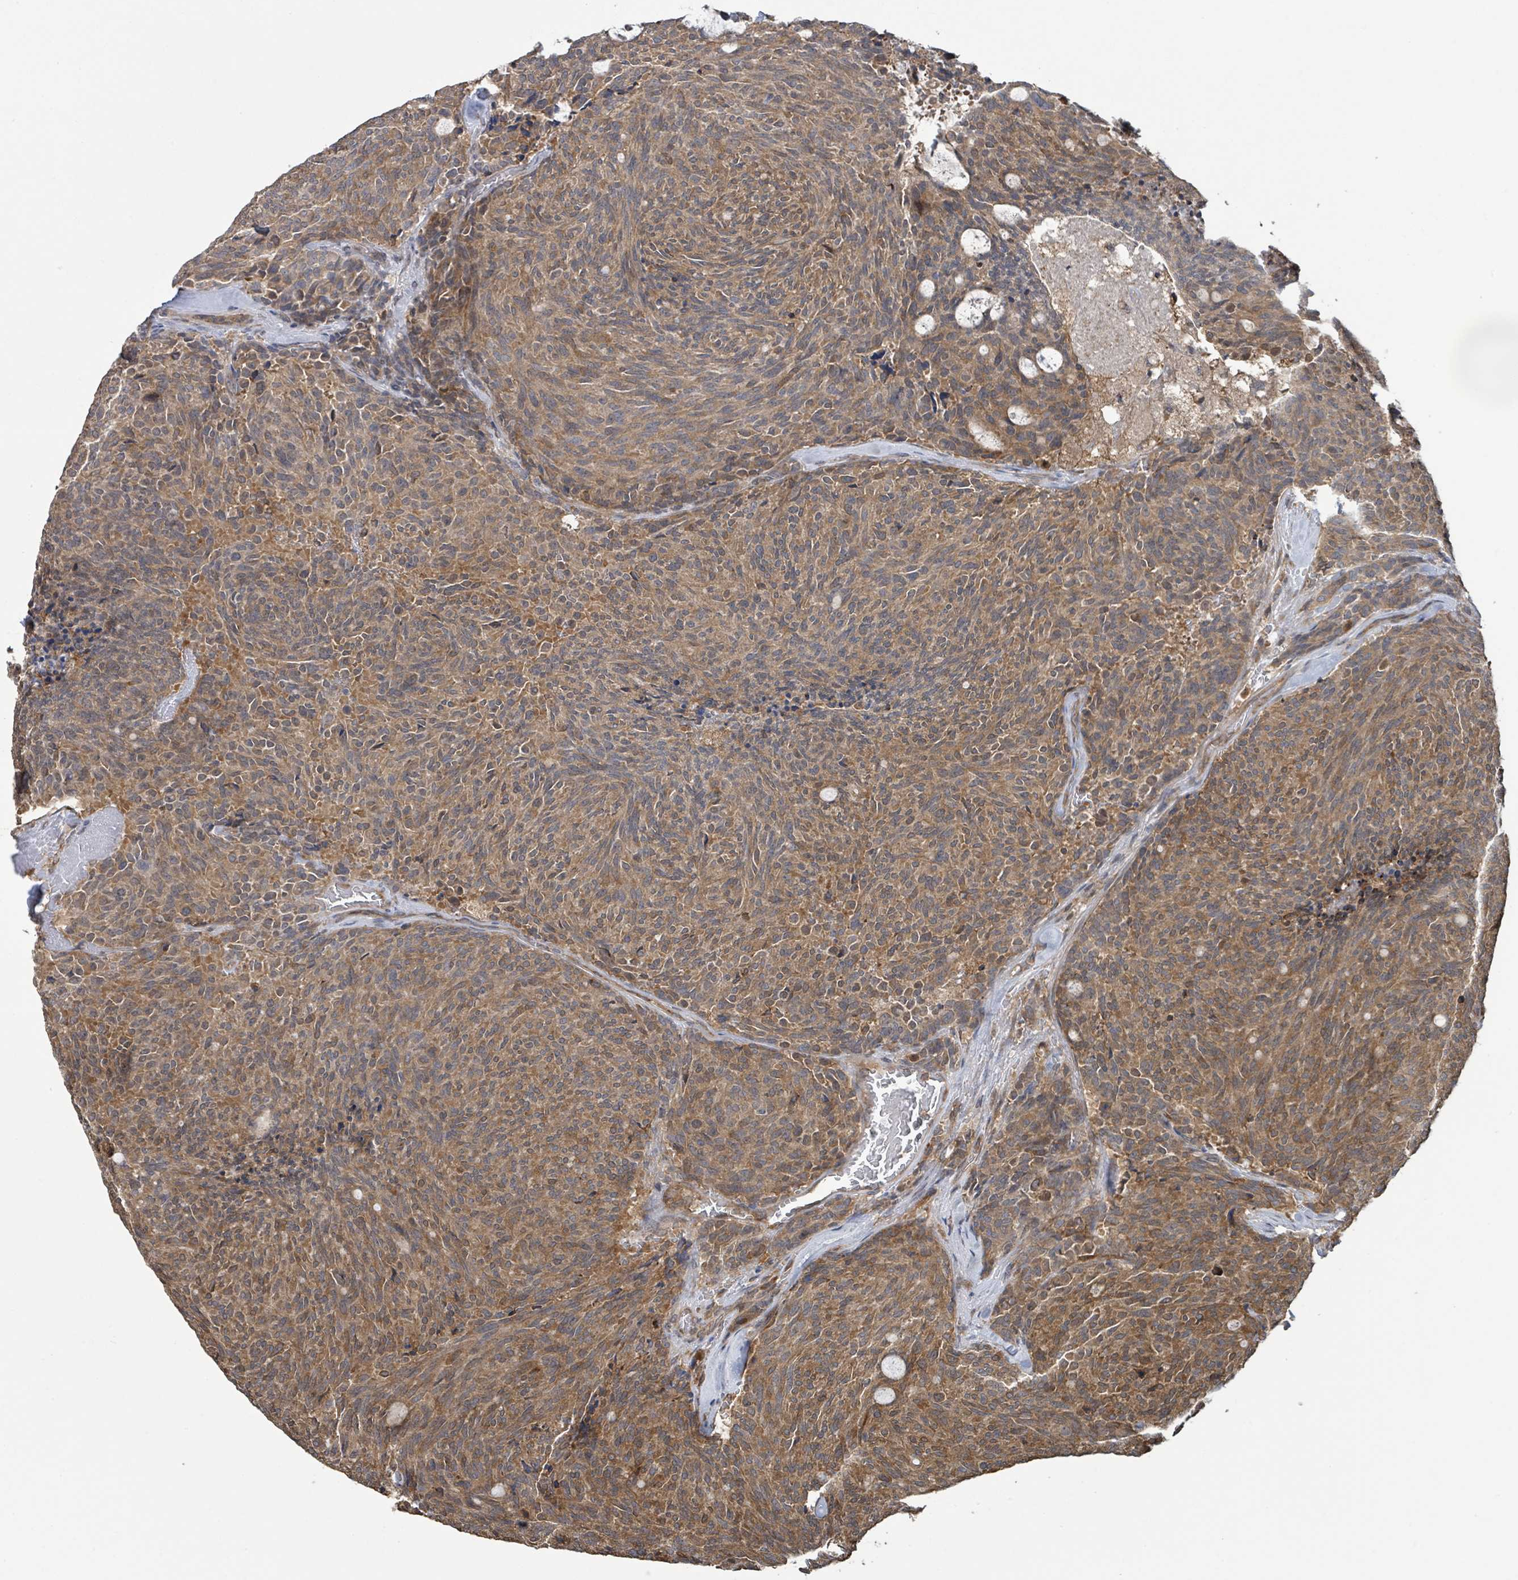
{"staining": {"intensity": "moderate", "quantity": ">75%", "location": "cytoplasmic/membranous"}, "tissue": "carcinoid", "cell_type": "Tumor cells", "image_type": "cancer", "snomed": [{"axis": "morphology", "description": "Carcinoid, malignant, NOS"}, {"axis": "topography", "description": "Pancreas"}], "caption": "There is medium levels of moderate cytoplasmic/membranous expression in tumor cells of carcinoid (malignant), as demonstrated by immunohistochemical staining (brown color).", "gene": "ARPIN", "patient": {"sex": "female", "age": 54}}